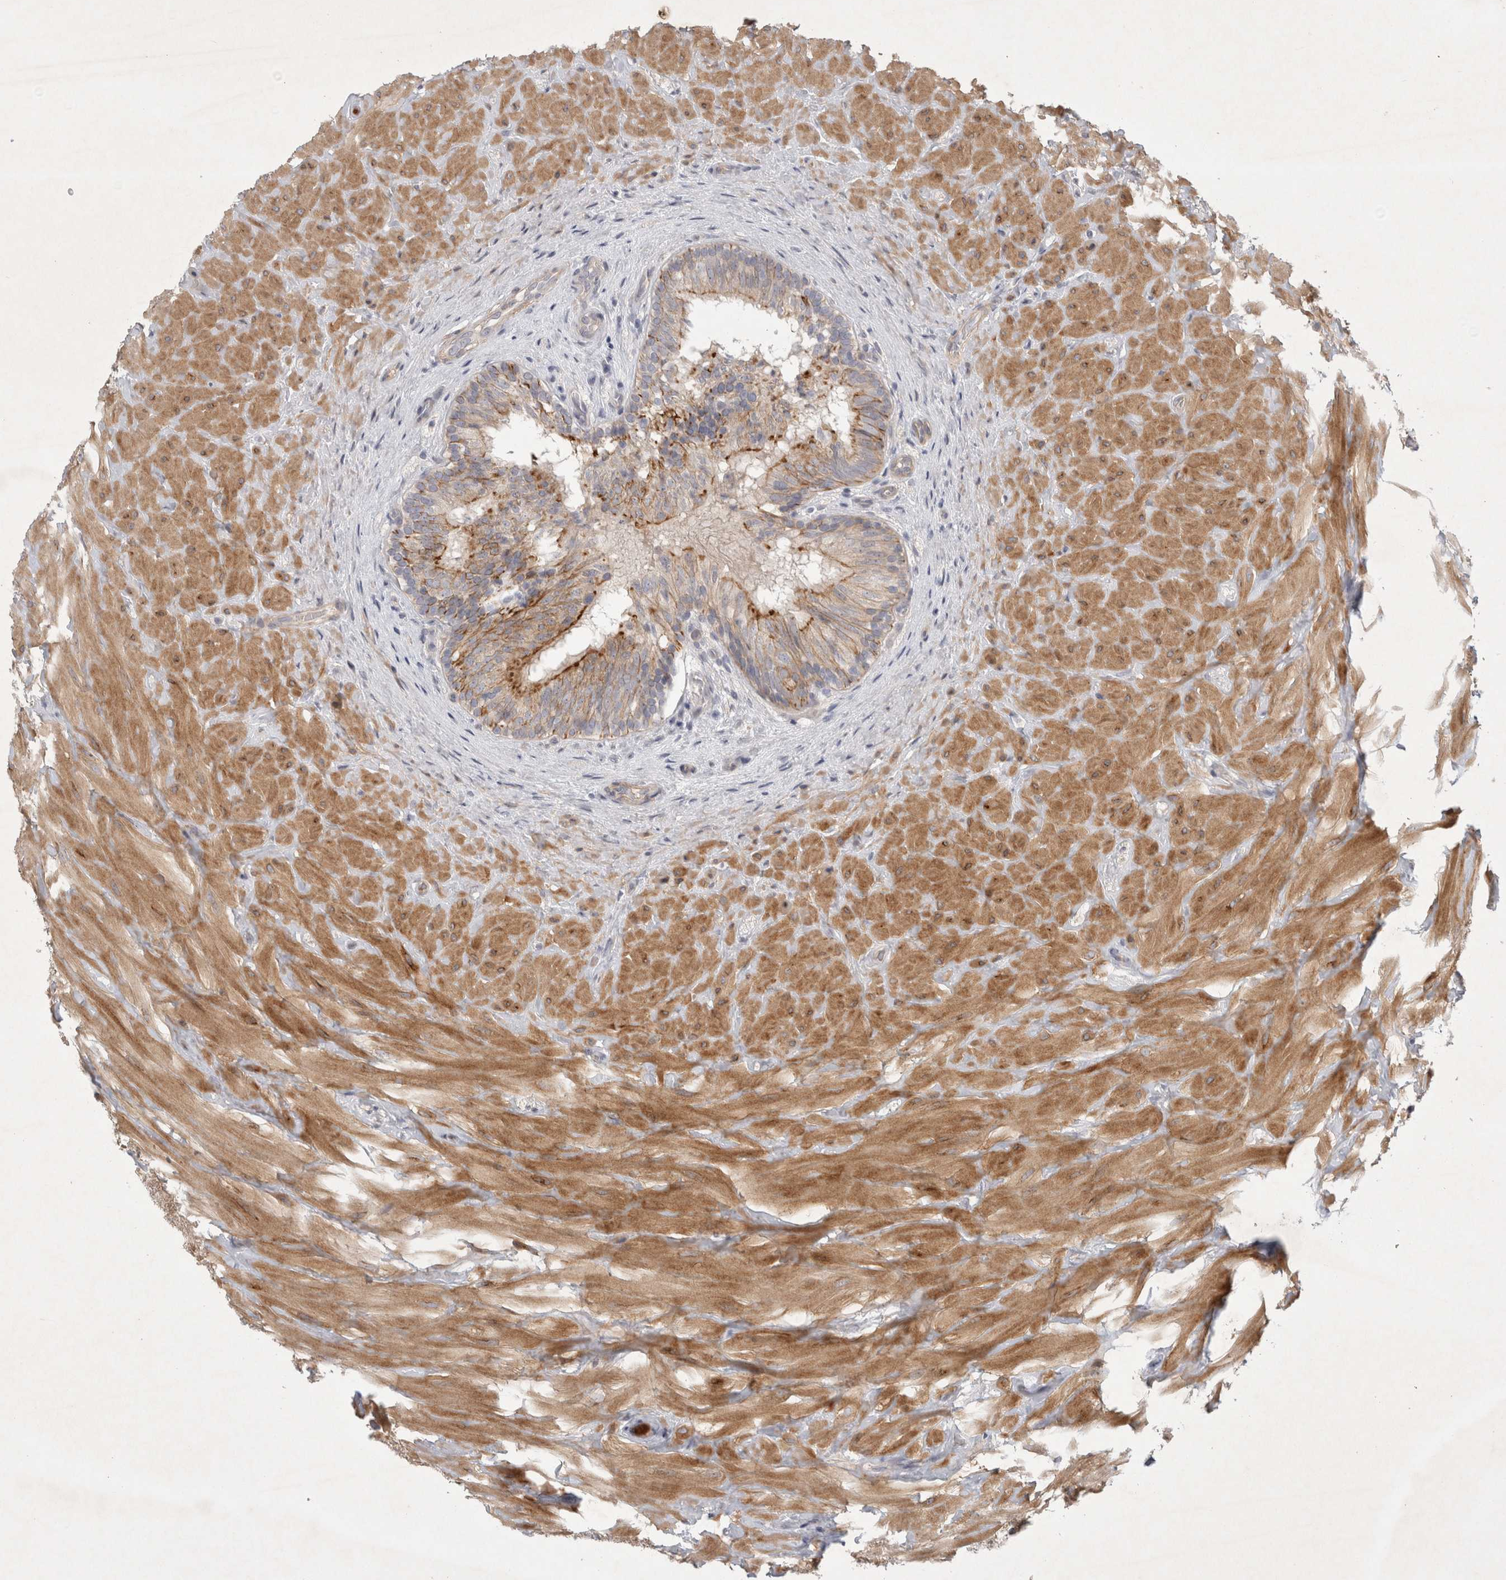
{"staining": {"intensity": "strong", "quantity": "<25%", "location": "cytoplasmic/membranous"}, "tissue": "epididymis", "cell_type": "Glandular cells", "image_type": "normal", "snomed": [{"axis": "morphology", "description": "Normal tissue, NOS"}, {"axis": "topography", "description": "Soft tissue"}, {"axis": "topography", "description": "Epididymis"}], "caption": "Immunohistochemistry photomicrograph of benign epididymis stained for a protein (brown), which reveals medium levels of strong cytoplasmic/membranous expression in approximately <25% of glandular cells.", "gene": "BZW2", "patient": {"sex": "male", "age": 26}}